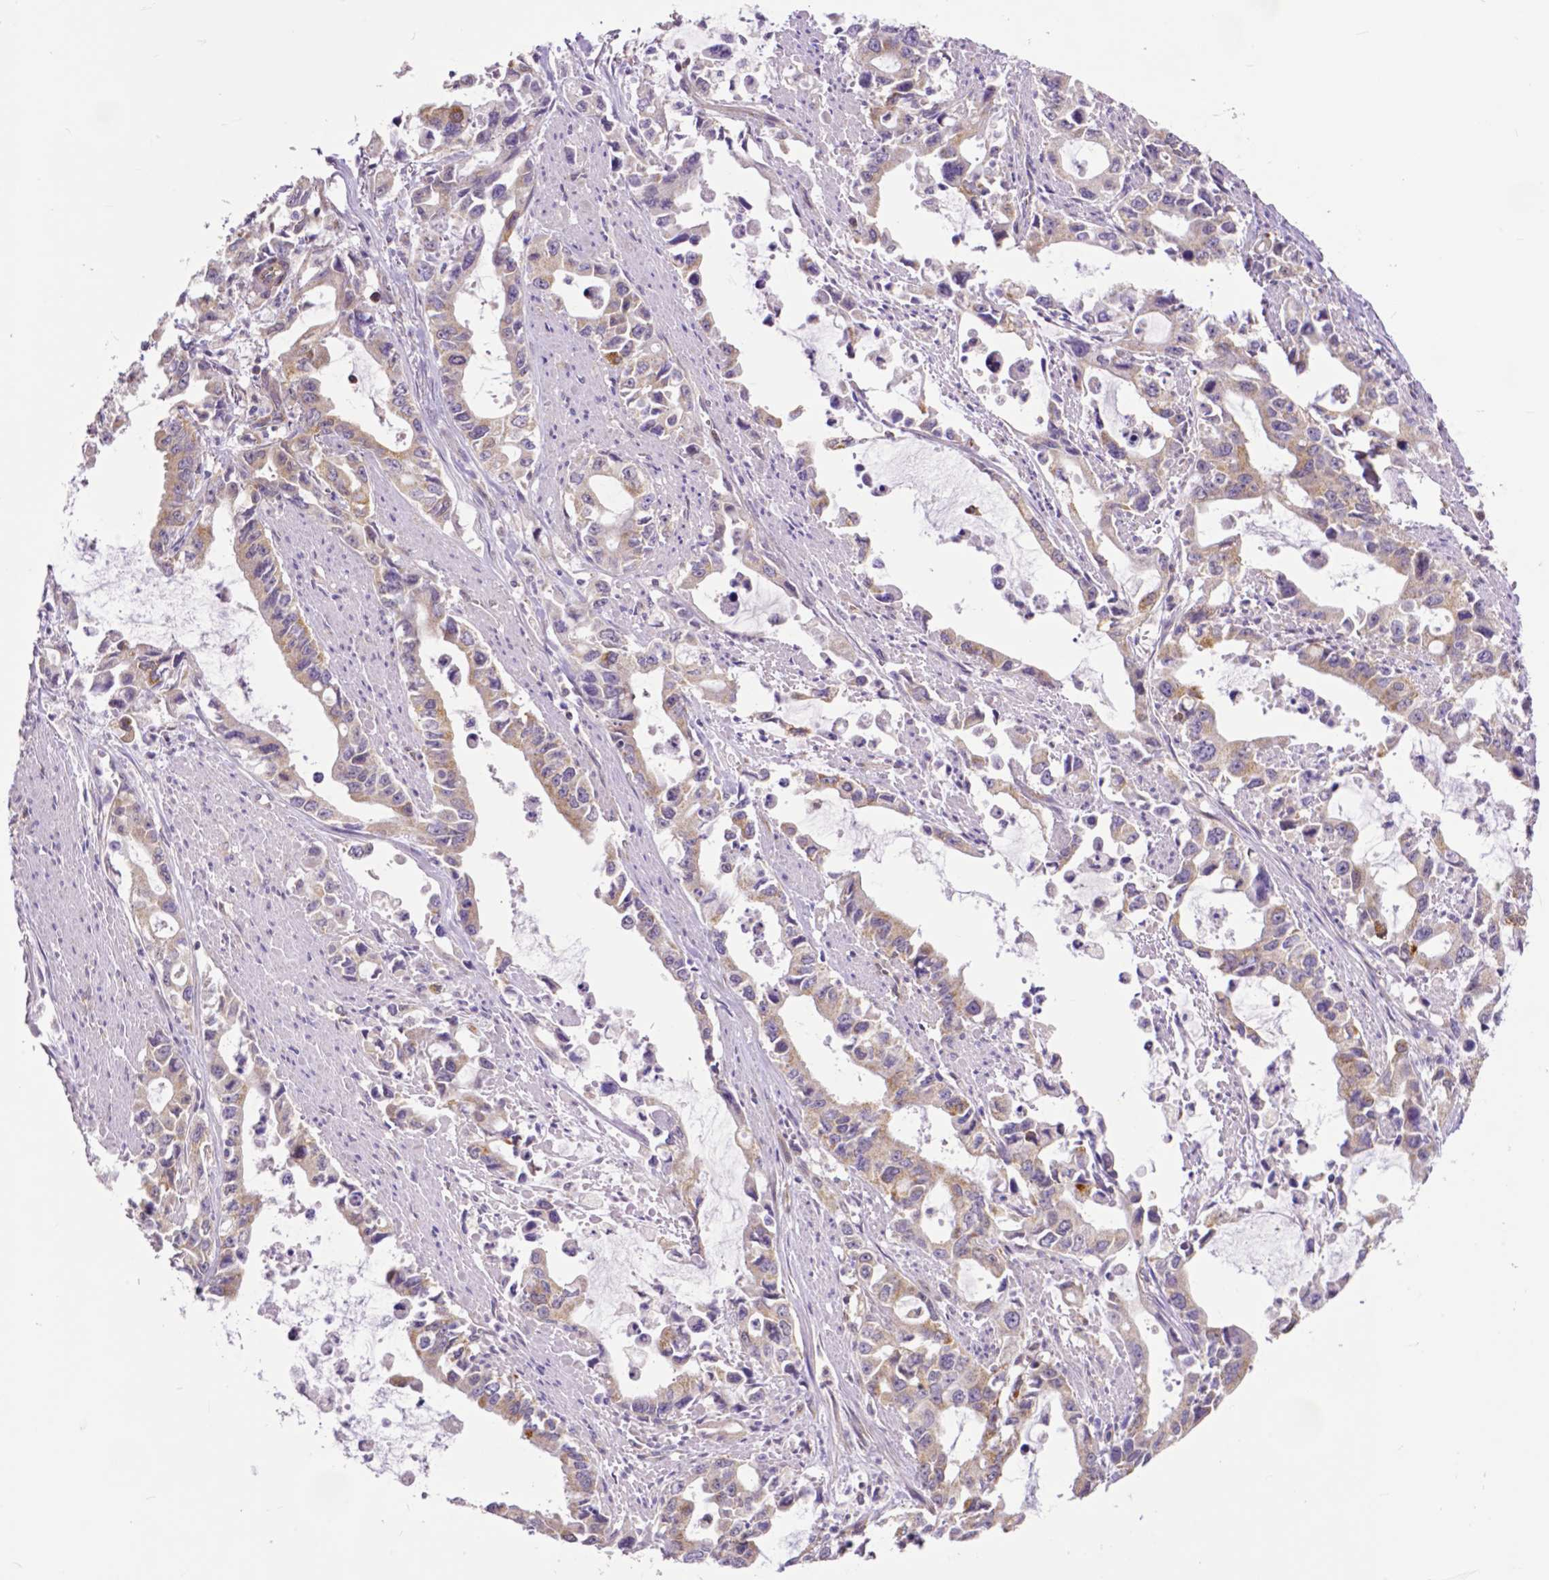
{"staining": {"intensity": "weak", "quantity": ">75%", "location": "cytoplasmic/membranous"}, "tissue": "stomach cancer", "cell_type": "Tumor cells", "image_type": "cancer", "snomed": [{"axis": "morphology", "description": "Adenocarcinoma, NOS"}, {"axis": "topography", "description": "Stomach, upper"}], "caption": "Tumor cells show weak cytoplasmic/membranous staining in approximately >75% of cells in stomach cancer.", "gene": "MCL1", "patient": {"sex": "male", "age": 85}}